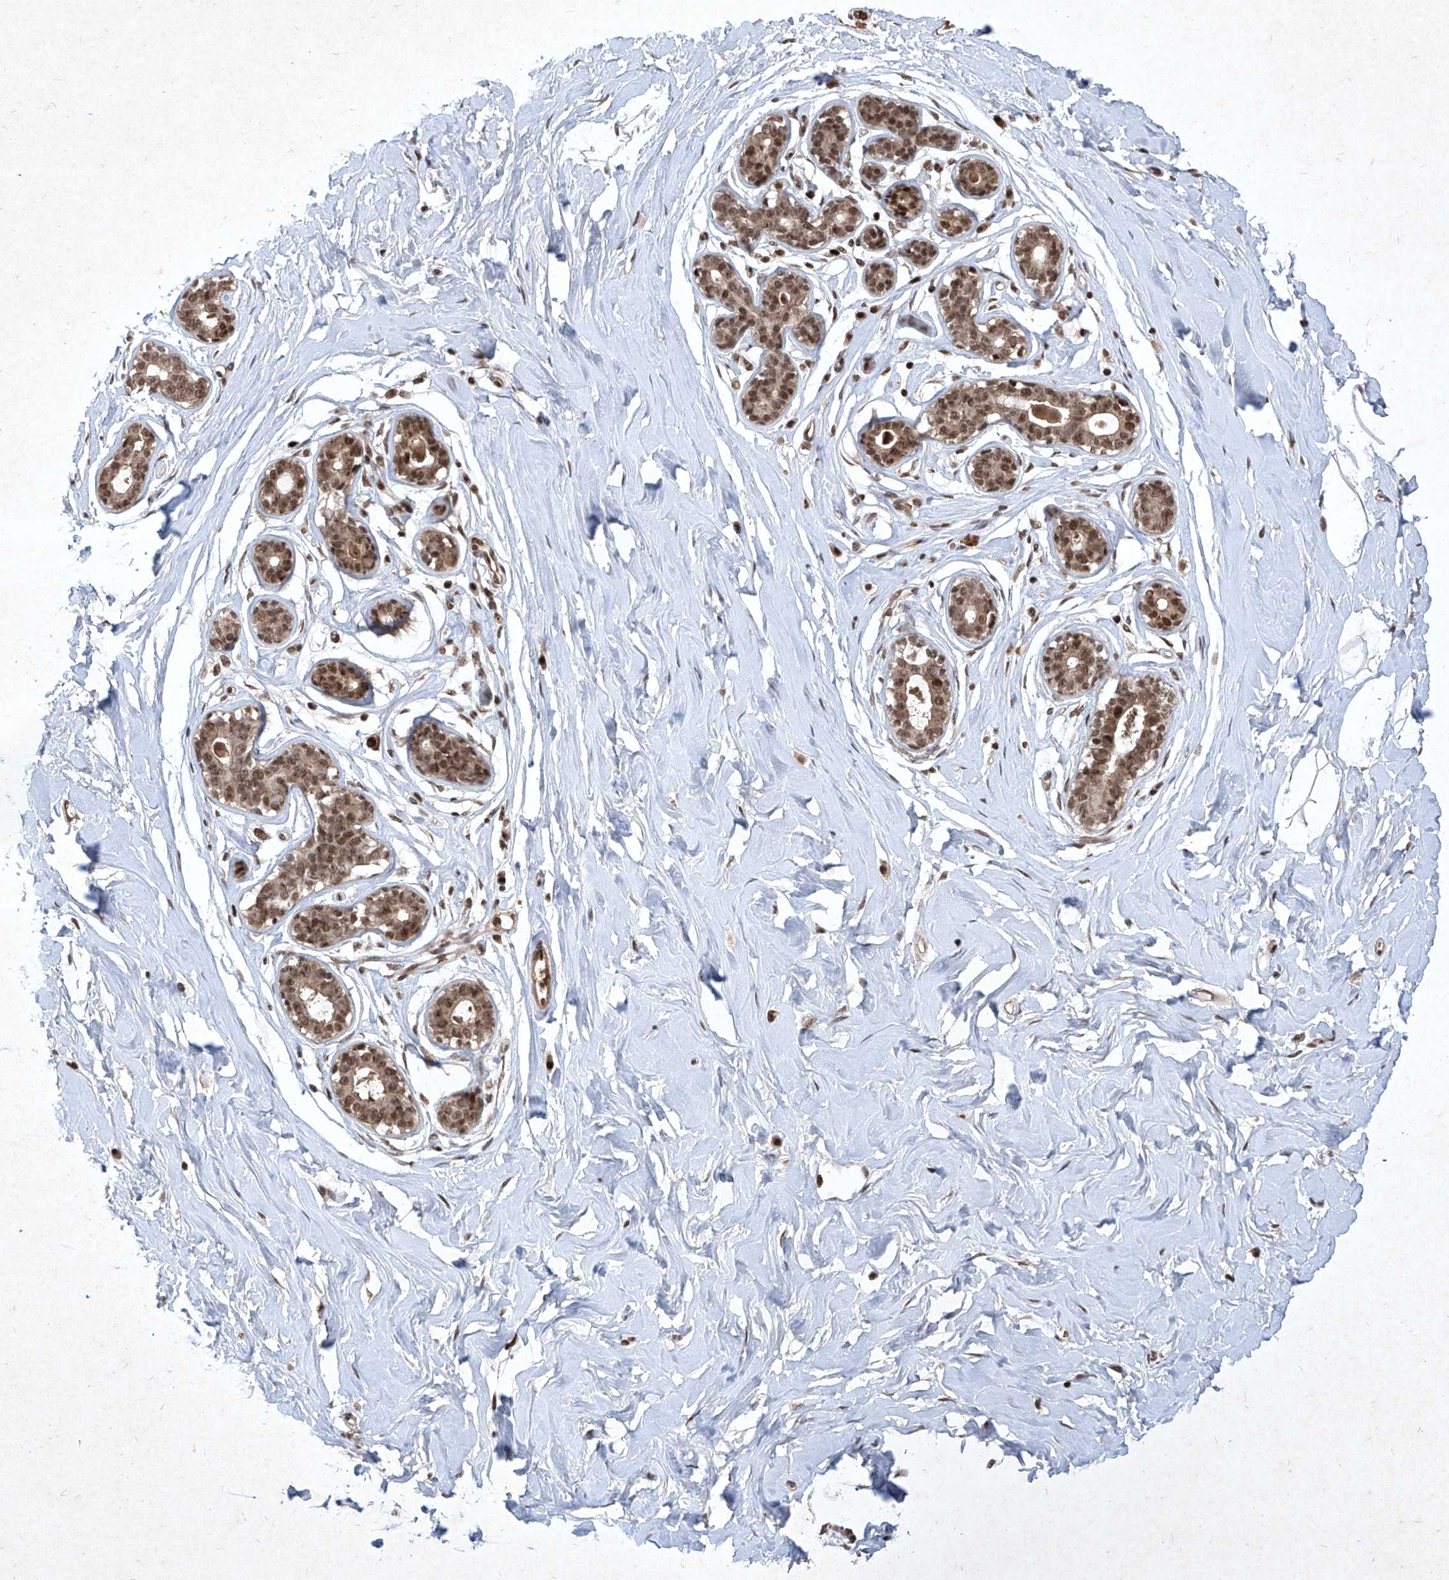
{"staining": {"intensity": "moderate", "quantity": ">75%", "location": "nuclear"}, "tissue": "breast", "cell_type": "Adipocytes", "image_type": "normal", "snomed": [{"axis": "morphology", "description": "Normal tissue, NOS"}, {"axis": "morphology", "description": "Adenoma, NOS"}, {"axis": "topography", "description": "Breast"}], "caption": "Adipocytes display medium levels of moderate nuclear expression in approximately >75% of cells in normal human breast. (DAB (3,3'-diaminobenzidine) = brown stain, brightfield microscopy at high magnification).", "gene": "IRF2", "patient": {"sex": "female", "age": 23}}